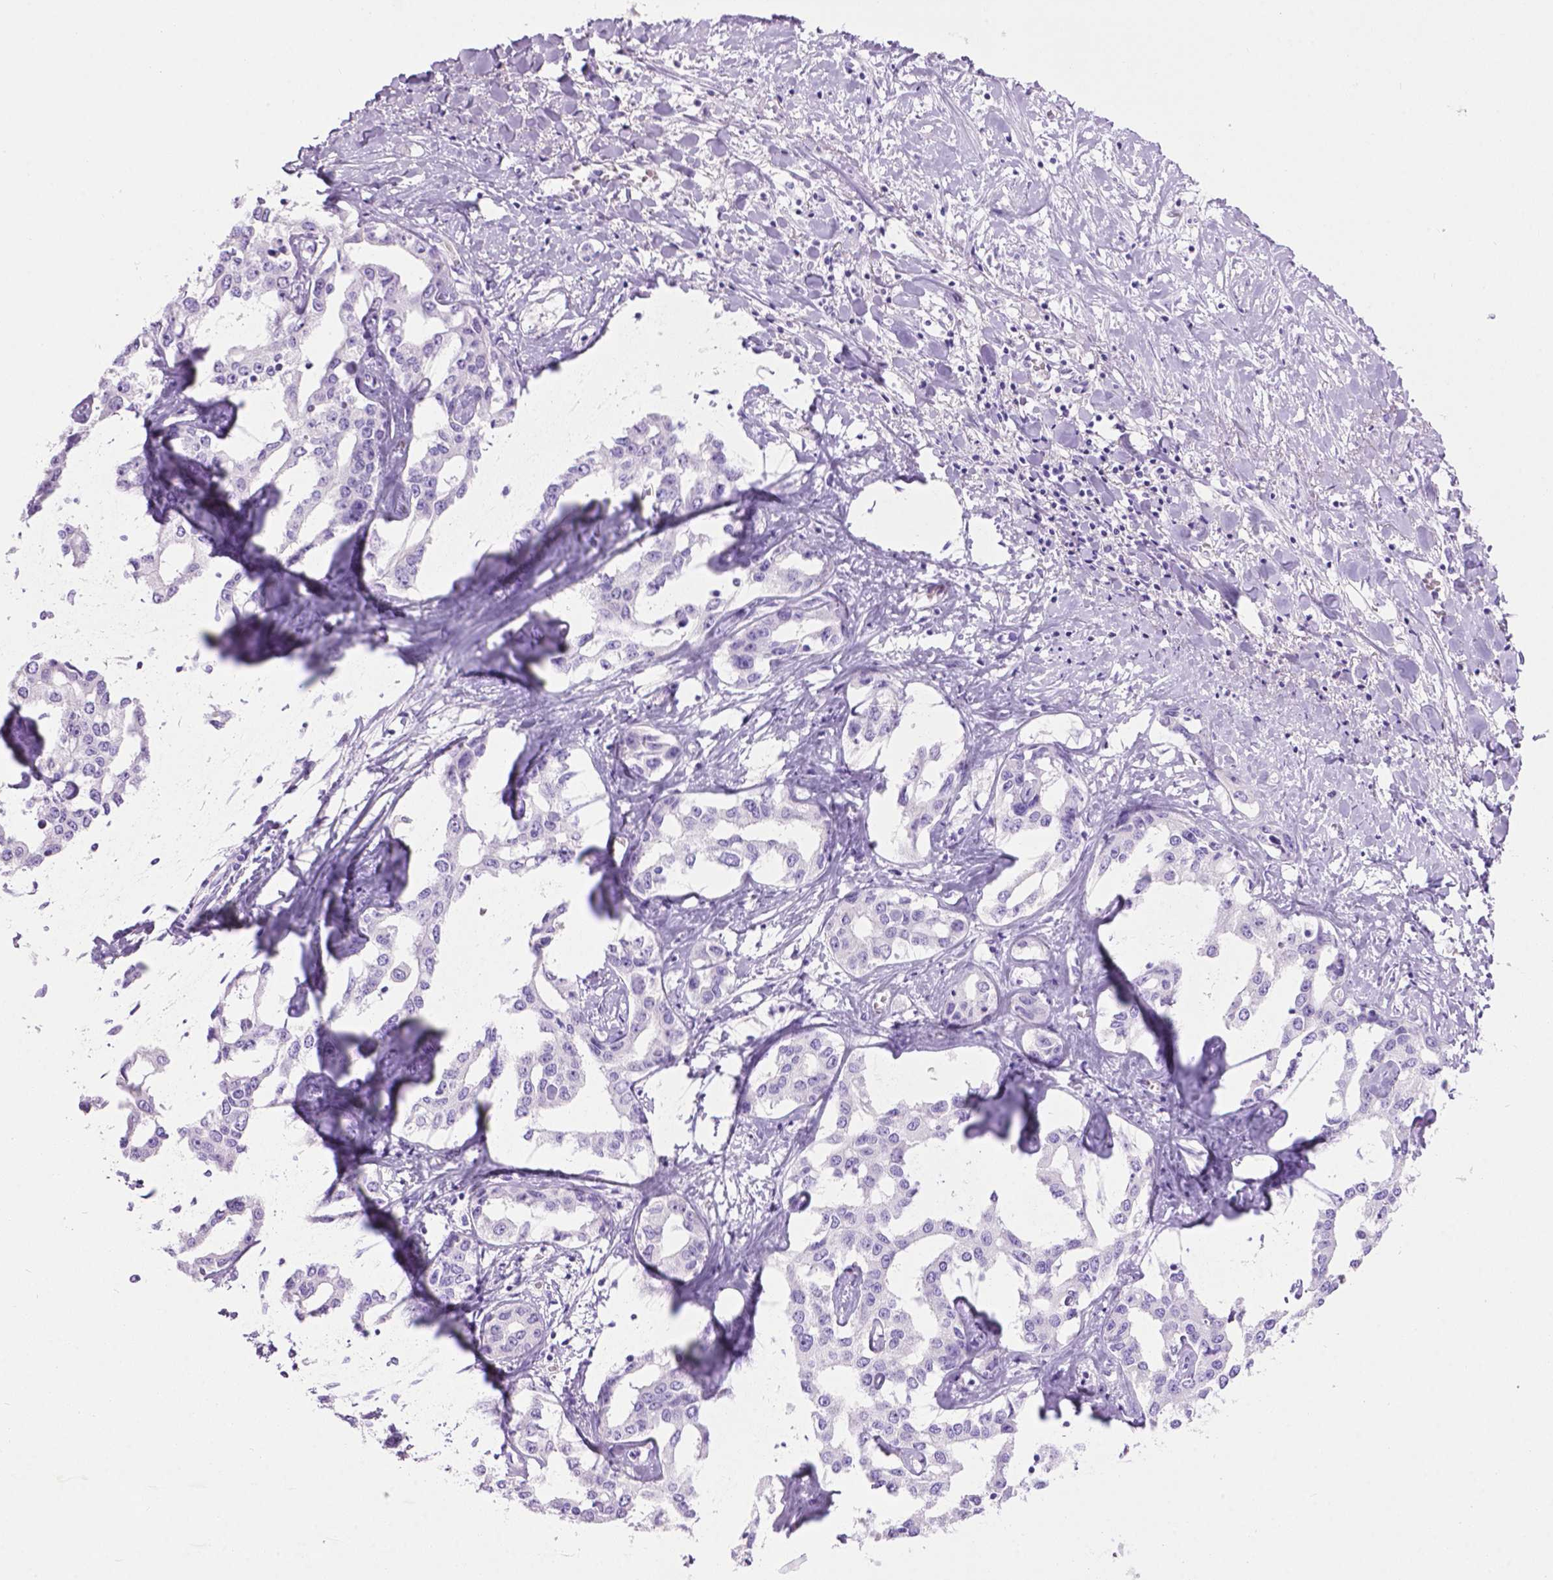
{"staining": {"intensity": "negative", "quantity": "none", "location": "none"}, "tissue": "liver cancer", "cell_type": "Tumor cells", "image_type": "cancer", "snomed": [{"axis": "morphology", "description": "Cholangiocarcinoma"}, {"axis": "topography", "description": "Liver"}], "caption": "The IHC image has no significant expression in tumor cells of liver cancer (cholangiocarcinoma) tissue.", "gene": "LELP1", "patient": {"sex": "male", "age": 59}}